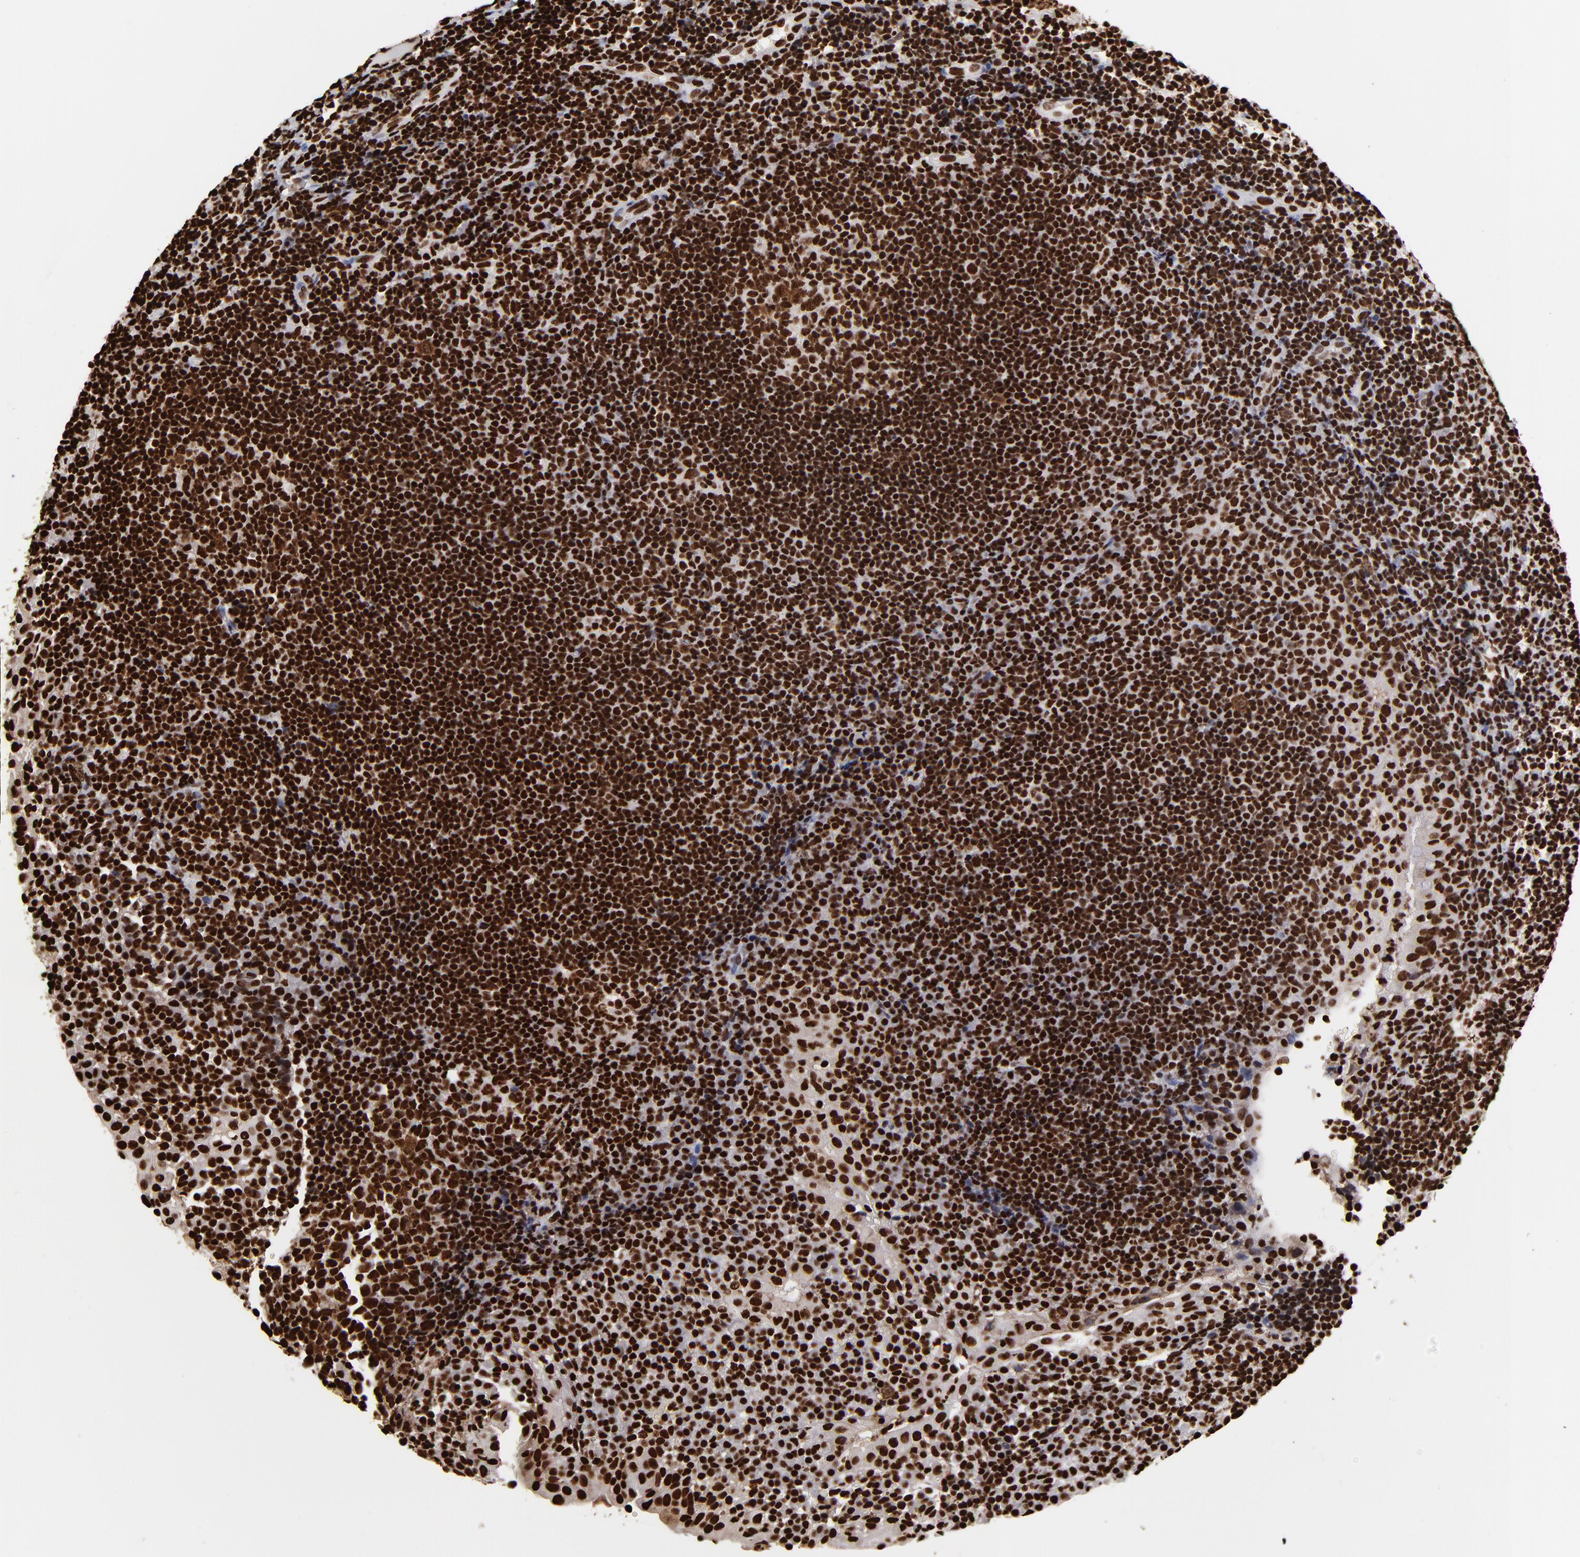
{"staining": {"intensity": "strong", "quantity": ">75%", "location": "nuclear"}, "tissue": "tonsil", "cell_type": "Germinal center cells", "image_type": "normal", "snomed": [{"axis": "morphology", "description": "Normal tissue, NOS"}, {"axis": "topography", "description": "Tonsil"}], "caption": "This histopathology image demonstrates IHC staining of normal tonsil, with high strong nuclear staining in about >75% of germinal center cells.", "gene": "ZNF544", "patient": {"sex": "female", "age": 40}}